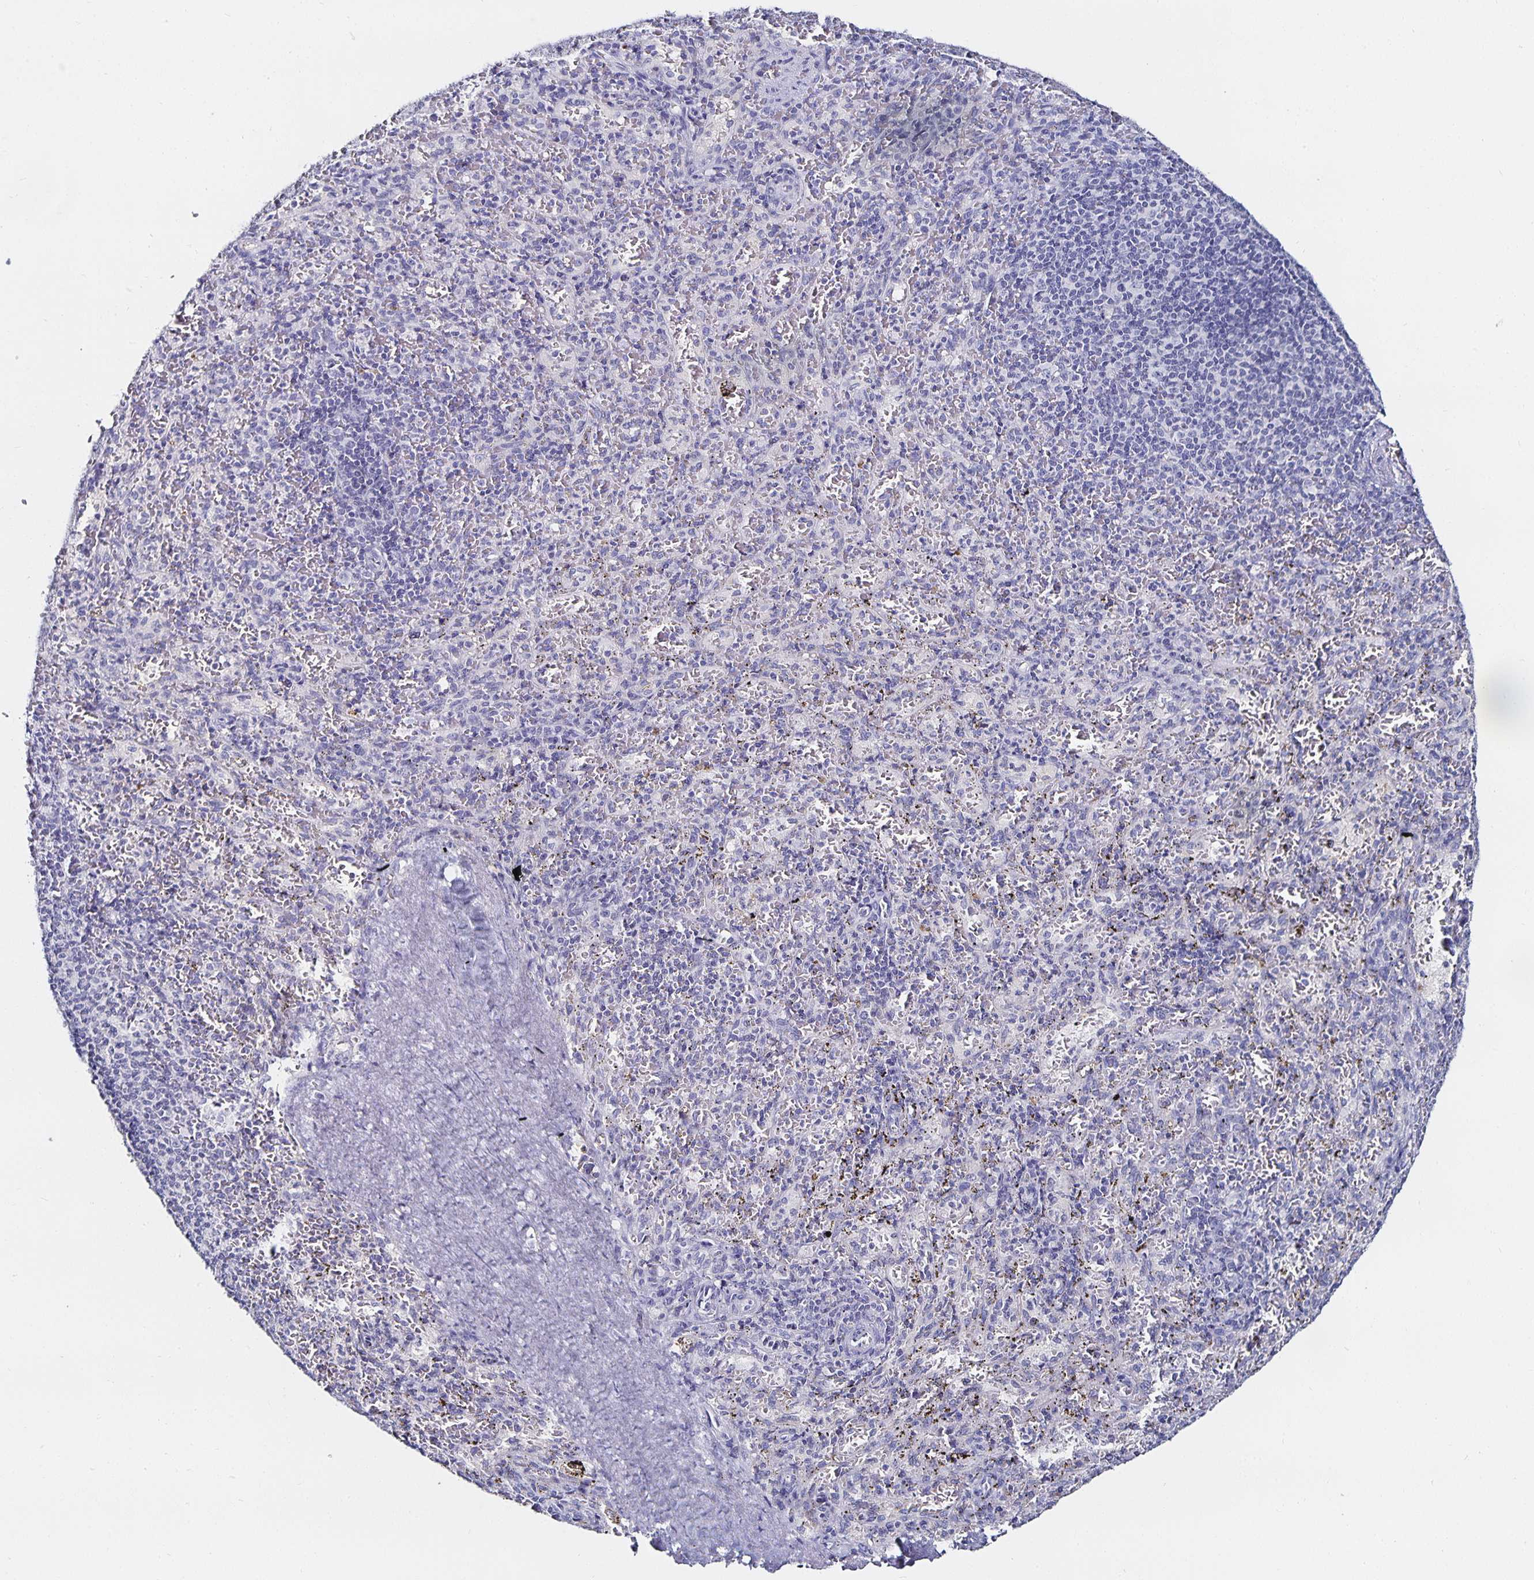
{"staining": {"intensity": "negative", "quantity": "none", "location": "none"}, "tissue": "spleen", "cell_type": "Cells in red pulp", "image_type": "normal", "snomed": [{"axis": "morphology", "description": "Normal tissue, NOS"}, {"axis": "topography", "description": "Spleen"}], "caption": "This micrograph is of benign spleen stained with IHC to label a protein in brown with the nuclei are counter-stained blue. There is no staining in cells in red pulp.", "gene": "TTR", "patient": {"sex": "male", "age": 57}}